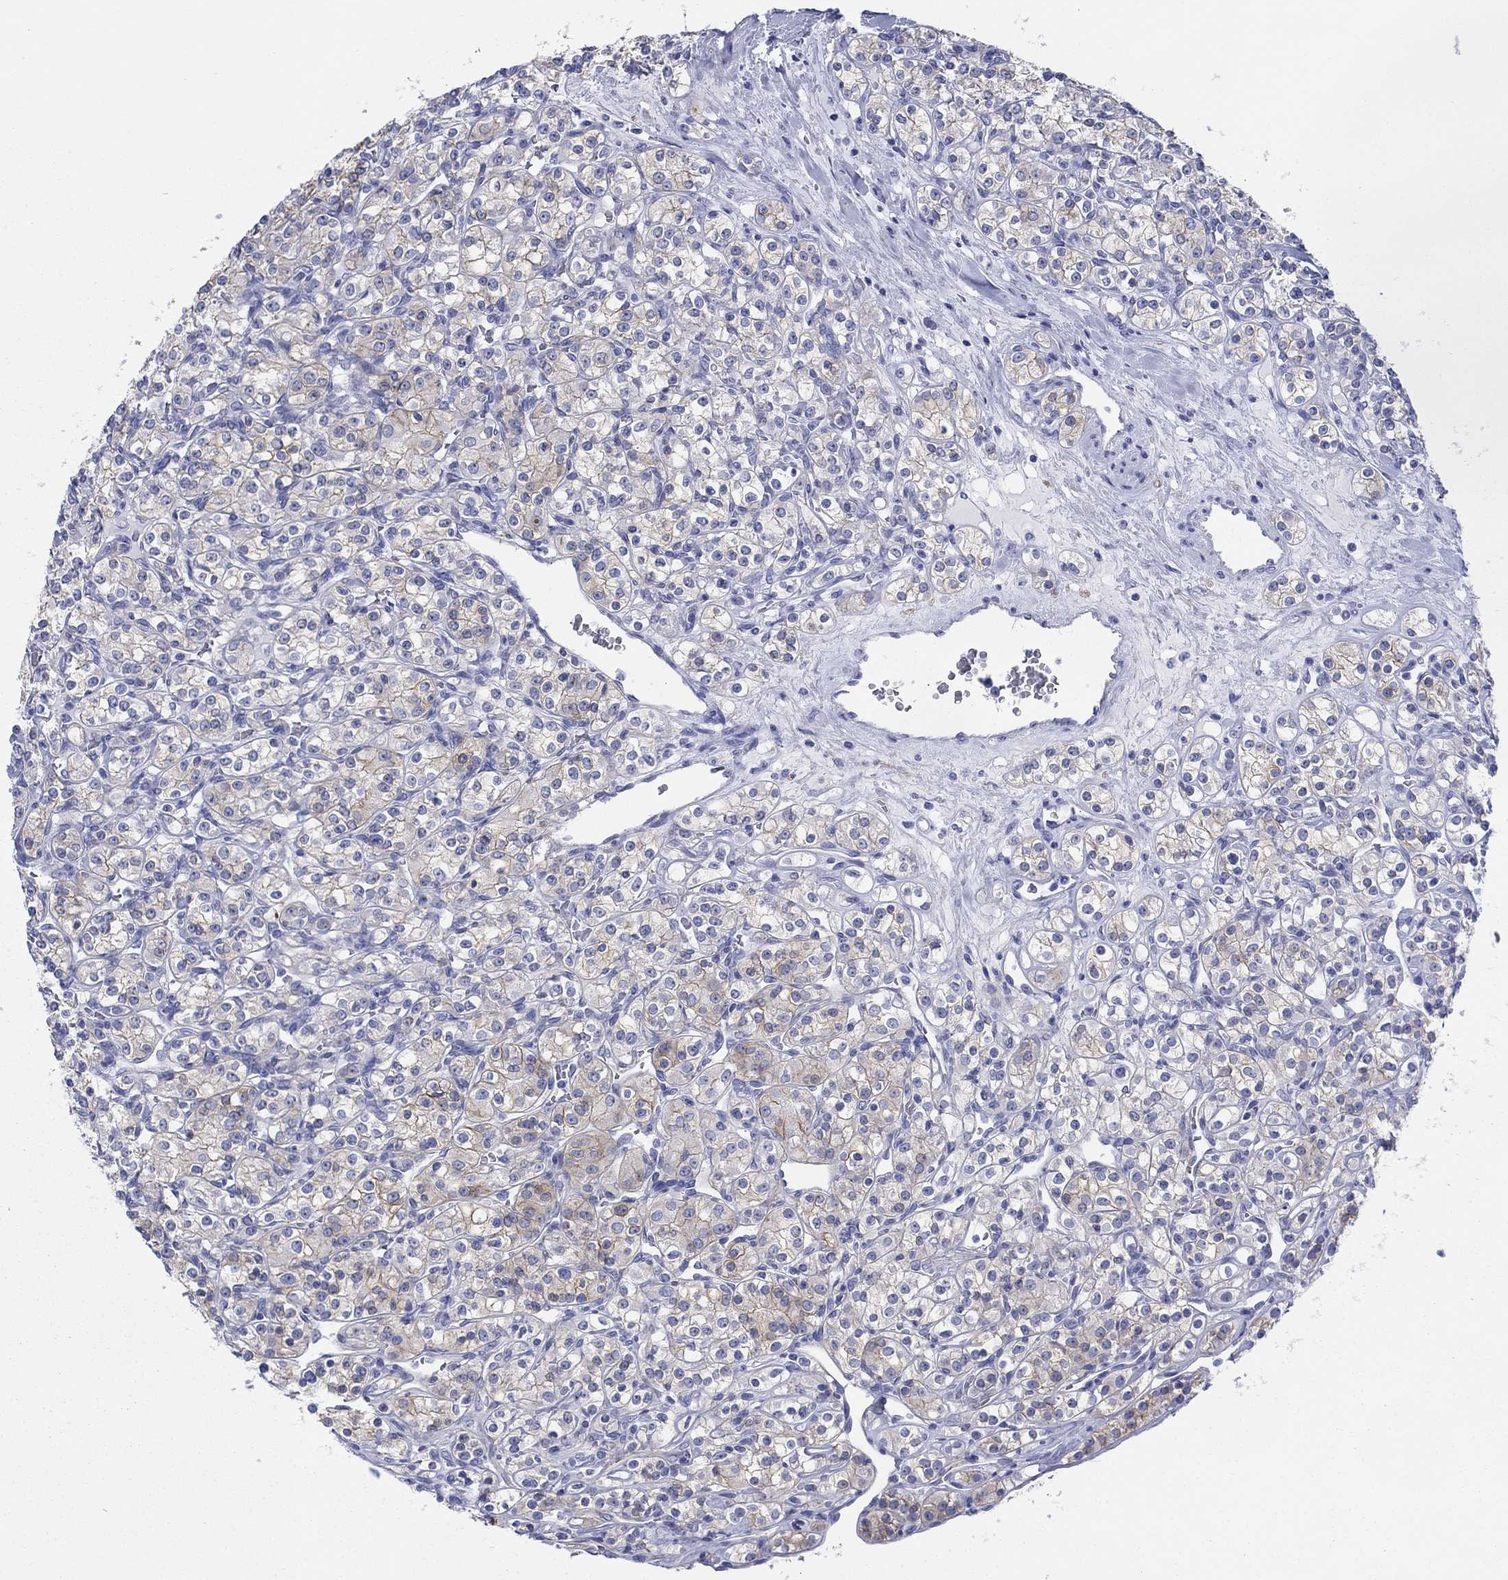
{"staining": {"intensity": "moderate", "quantity": "<25%", "location": "cytoplasmic/membranous"}, "tissue": "renal cancer", "cell_type": "Tumor cells", "image_type": "cancer", "snomed": [{"axis": "morphology", "description": "Adenocarcinoma, NOS"}, {"axis": "topography", "description": "Kidney"}], "caption": "Immunohistochemistry photomicrograph of renal cancer (adenocarcinoma) stained for a protein (brown), which demonstrates low levels of moderate cytoplasmic/membranous staining in about <25% of tumor cells.", "gene": "ATP1B1", "patient": {"sex": "male", "age": 77}}